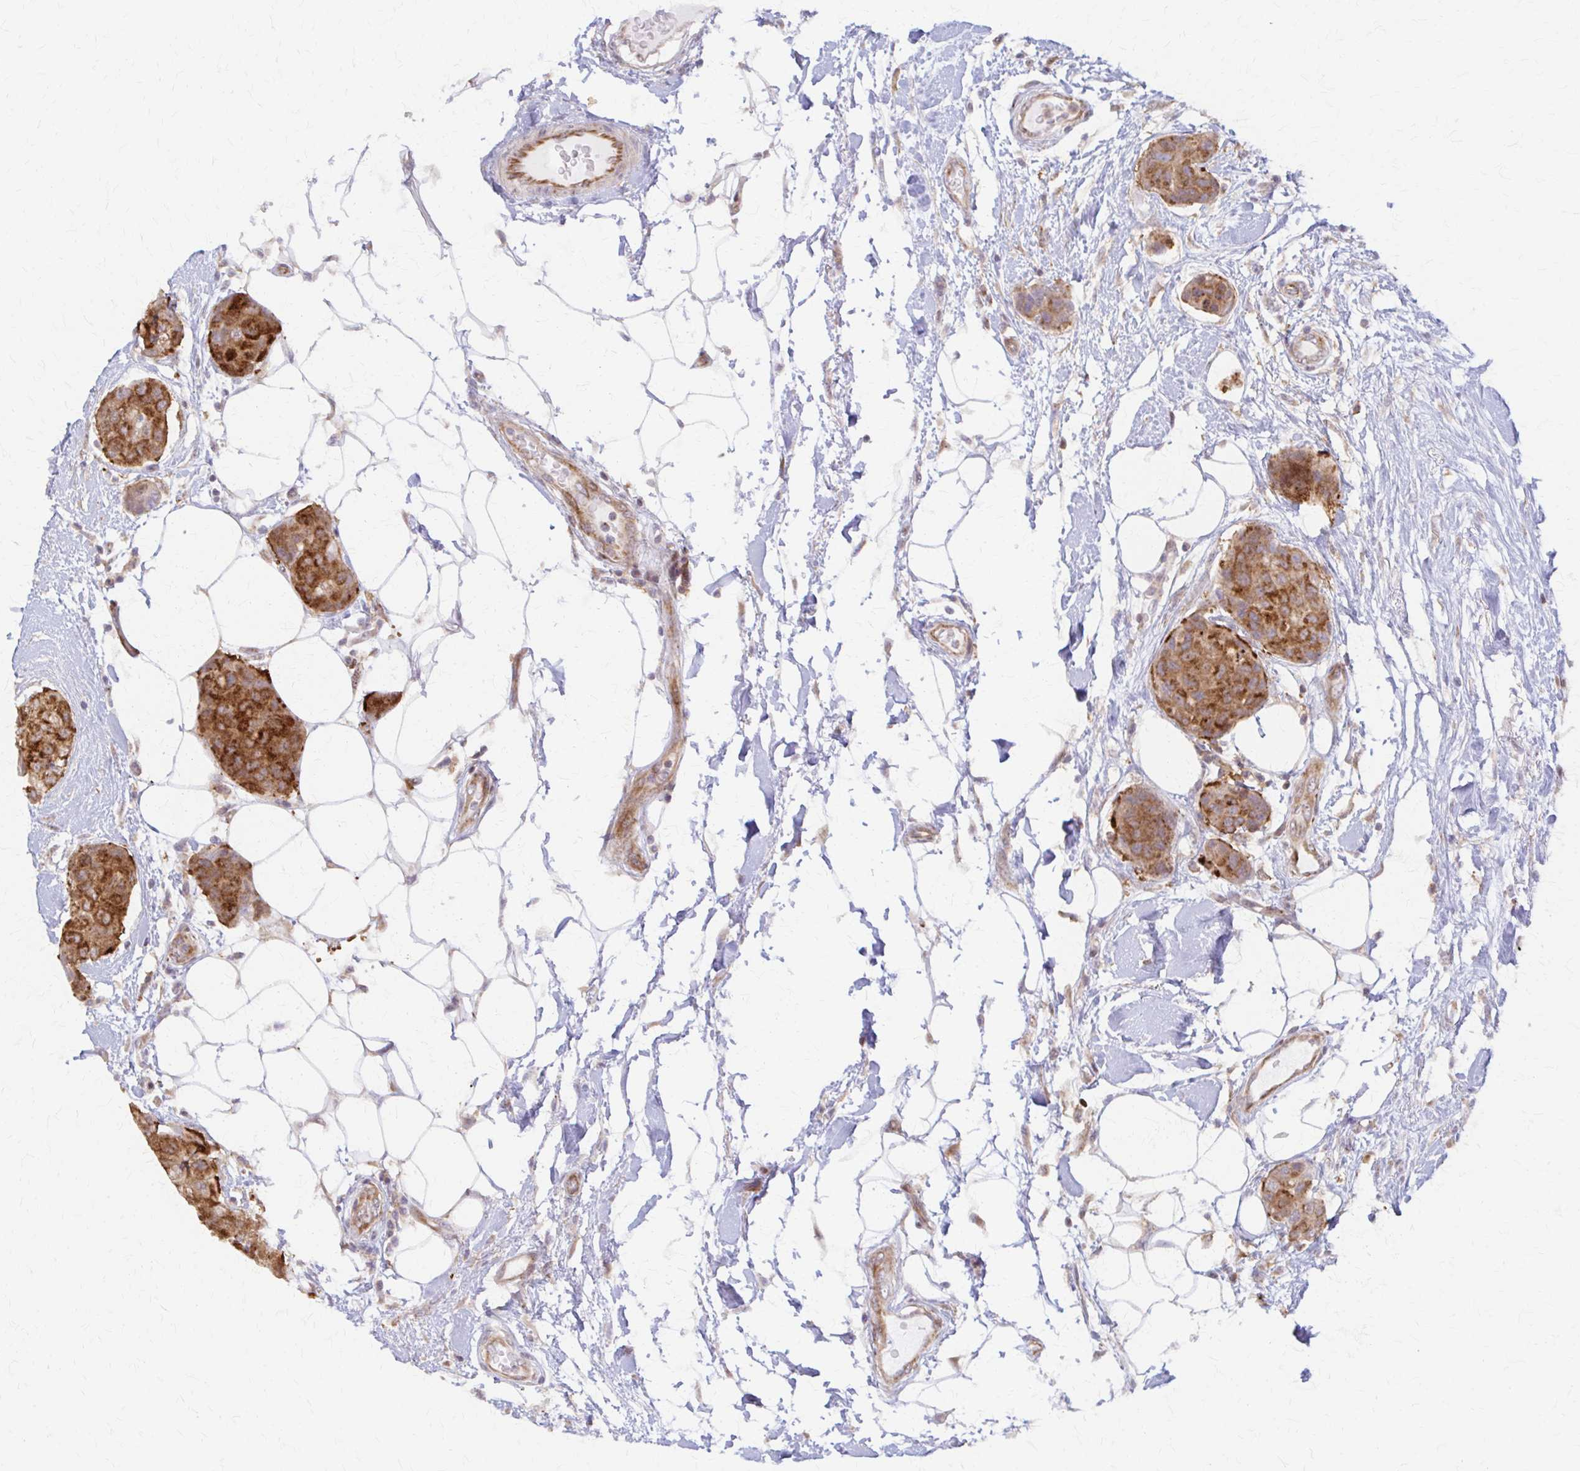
{"staining": {"intensity": "strong", "quantity": ">75%", "location": "cytoplasmic/membranous"}, "tissue": "breast cancer", "cell_type": "Tumor cells", "image_type": "cancer", "snomed": [{"axis": "morphology", "description": "Duct carcinoma"}, {"axis": "topography", "description": "Breast"}, {"axis": "topography", "description": "Lymph node"}], "caption": "The immunohistochemical stain highlights strong cytoplasmic/membranous expression in tumor cells of breast cancer tissue.", "gene": "ARHGAP35", "patient": {"sex": "female", "age": 80}}